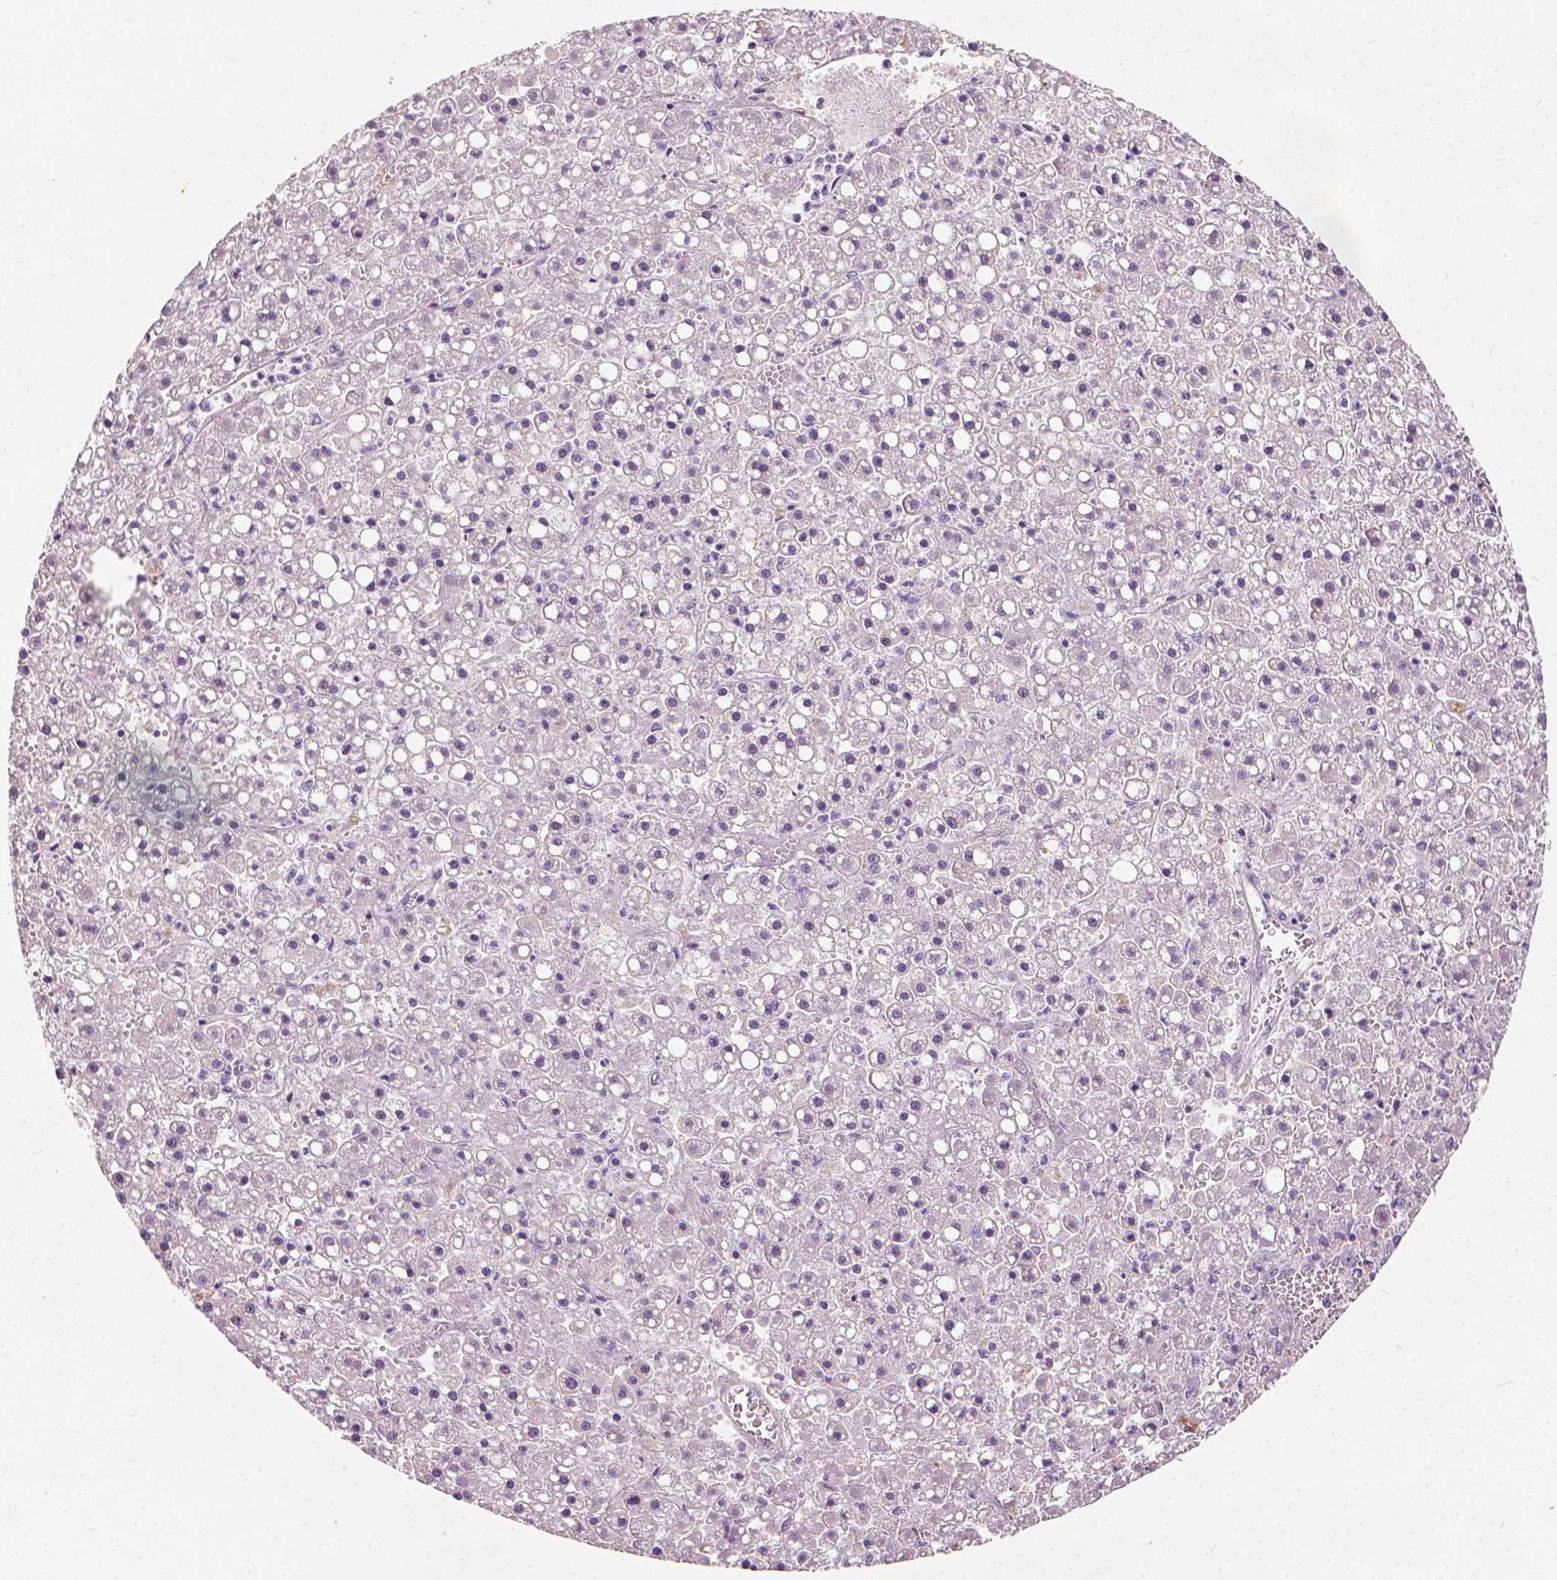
{"staining": {"intensity": "negative", "quantity": "none", "location": "none"}, "tissue": "liver cancer", "cell_type": "Tumor cells", "image_type": "cancer", "snomed": [{"axis": "morphology", "description": "Carcinoma, Hepatocellular, NOS"}, {"axis": "topography", "description": "Liver"}], "caption": "A micrograph of human liver hepatocellular carcinoma is negative for staining in tumor cells.", "gene": "DHCR24", "patient": {"sex": "male", "age": 67}}